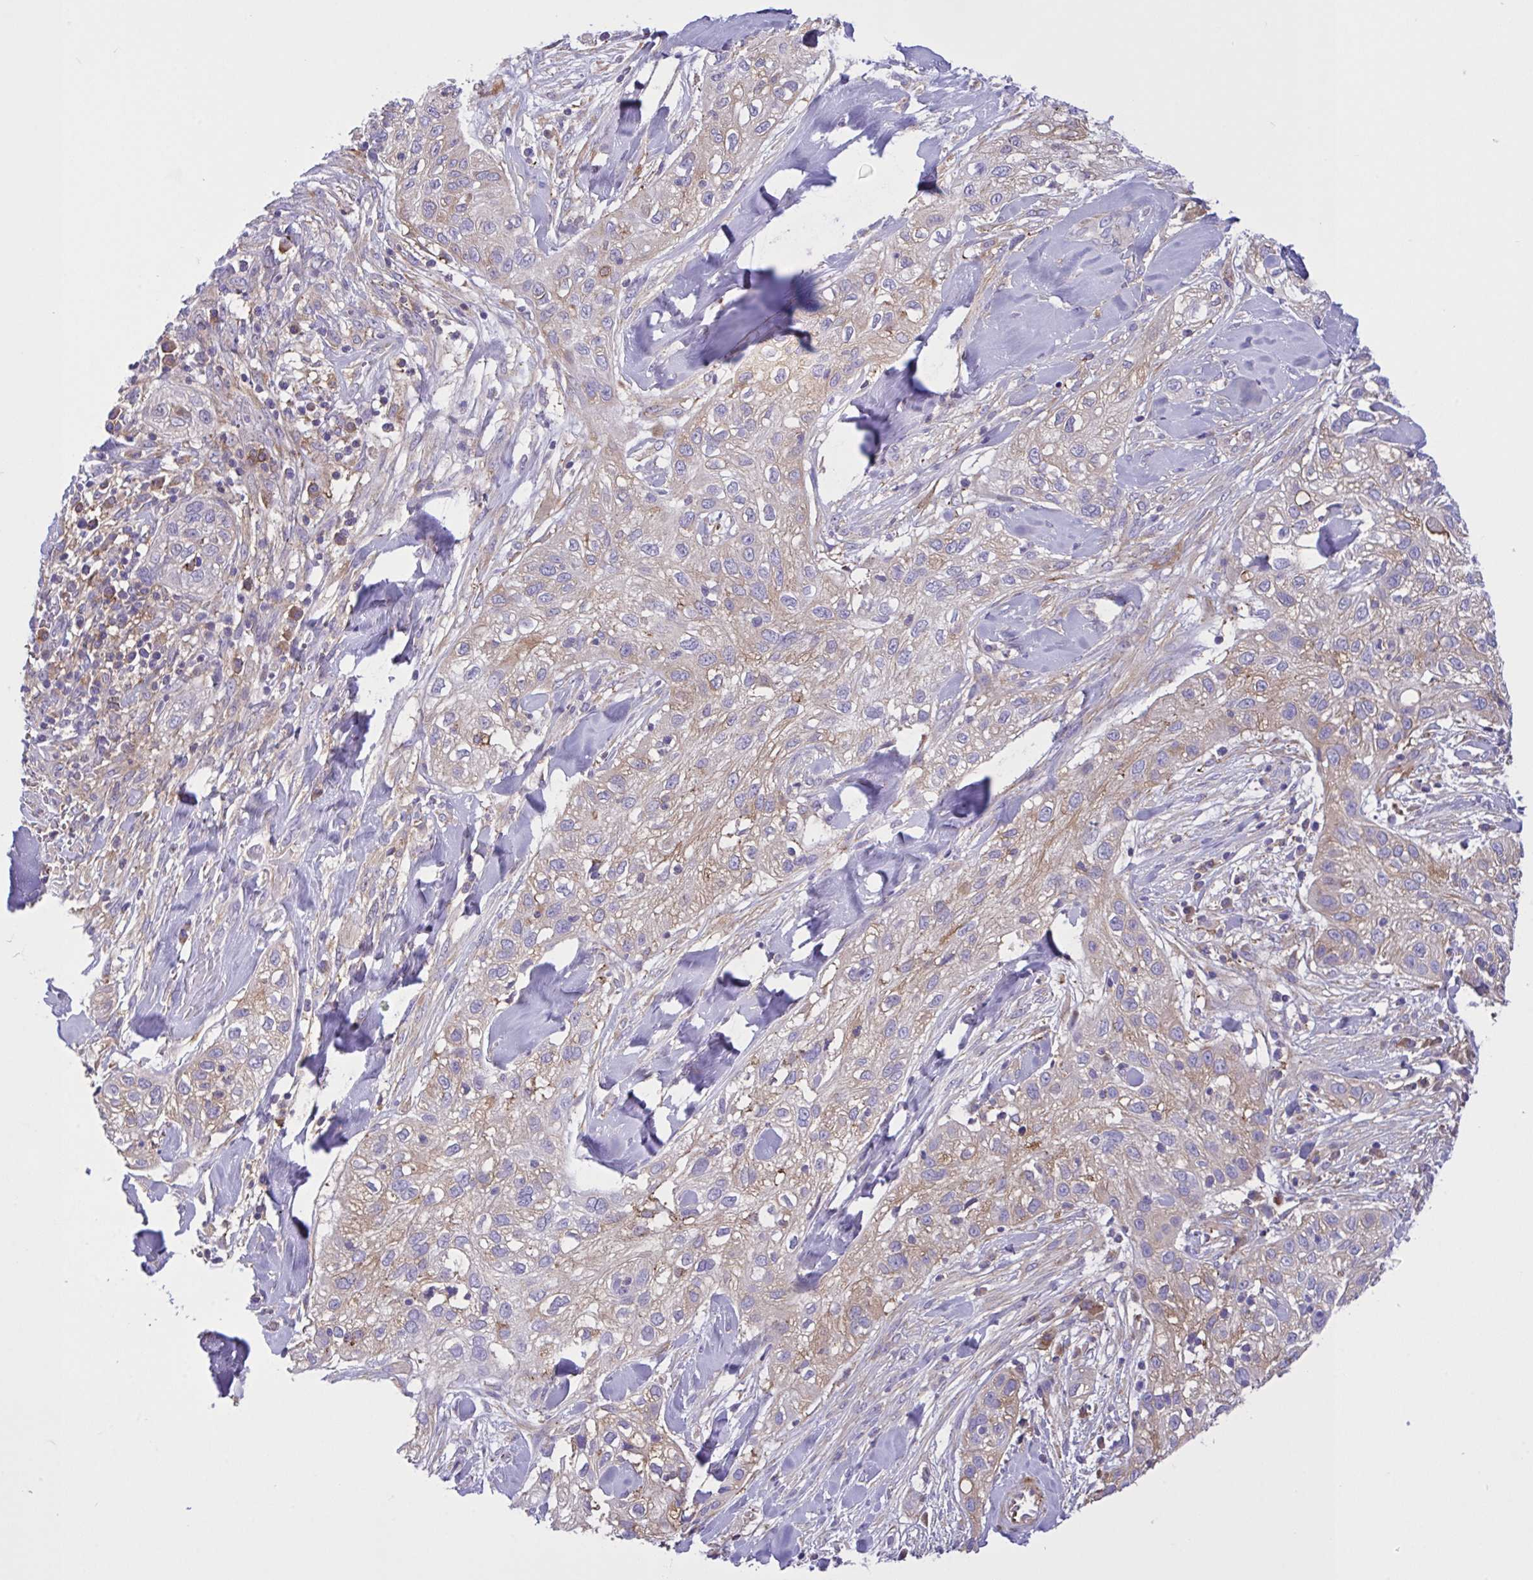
{"staining": {"intensity": "weak", "quantity": "25%-75%", "location": "cytoplasmic/membranous"}, "tissue": "skin cancer", "cell_type": "Tumor cells", "image_type": "cancer", "snomed": [{"axis": "morphology", "description": "Squamous cell carcinoma, NOS"}, {"axis": "topography", "description": "Skin"}], "caption": "Tumor cells display weak cytoplasmic/membranous staining in approximately 25%-75% of cells in squamous cell carcinoma (skin).", "gene": "OR51M1", "patient": {"sex": "male", "age": 82}}